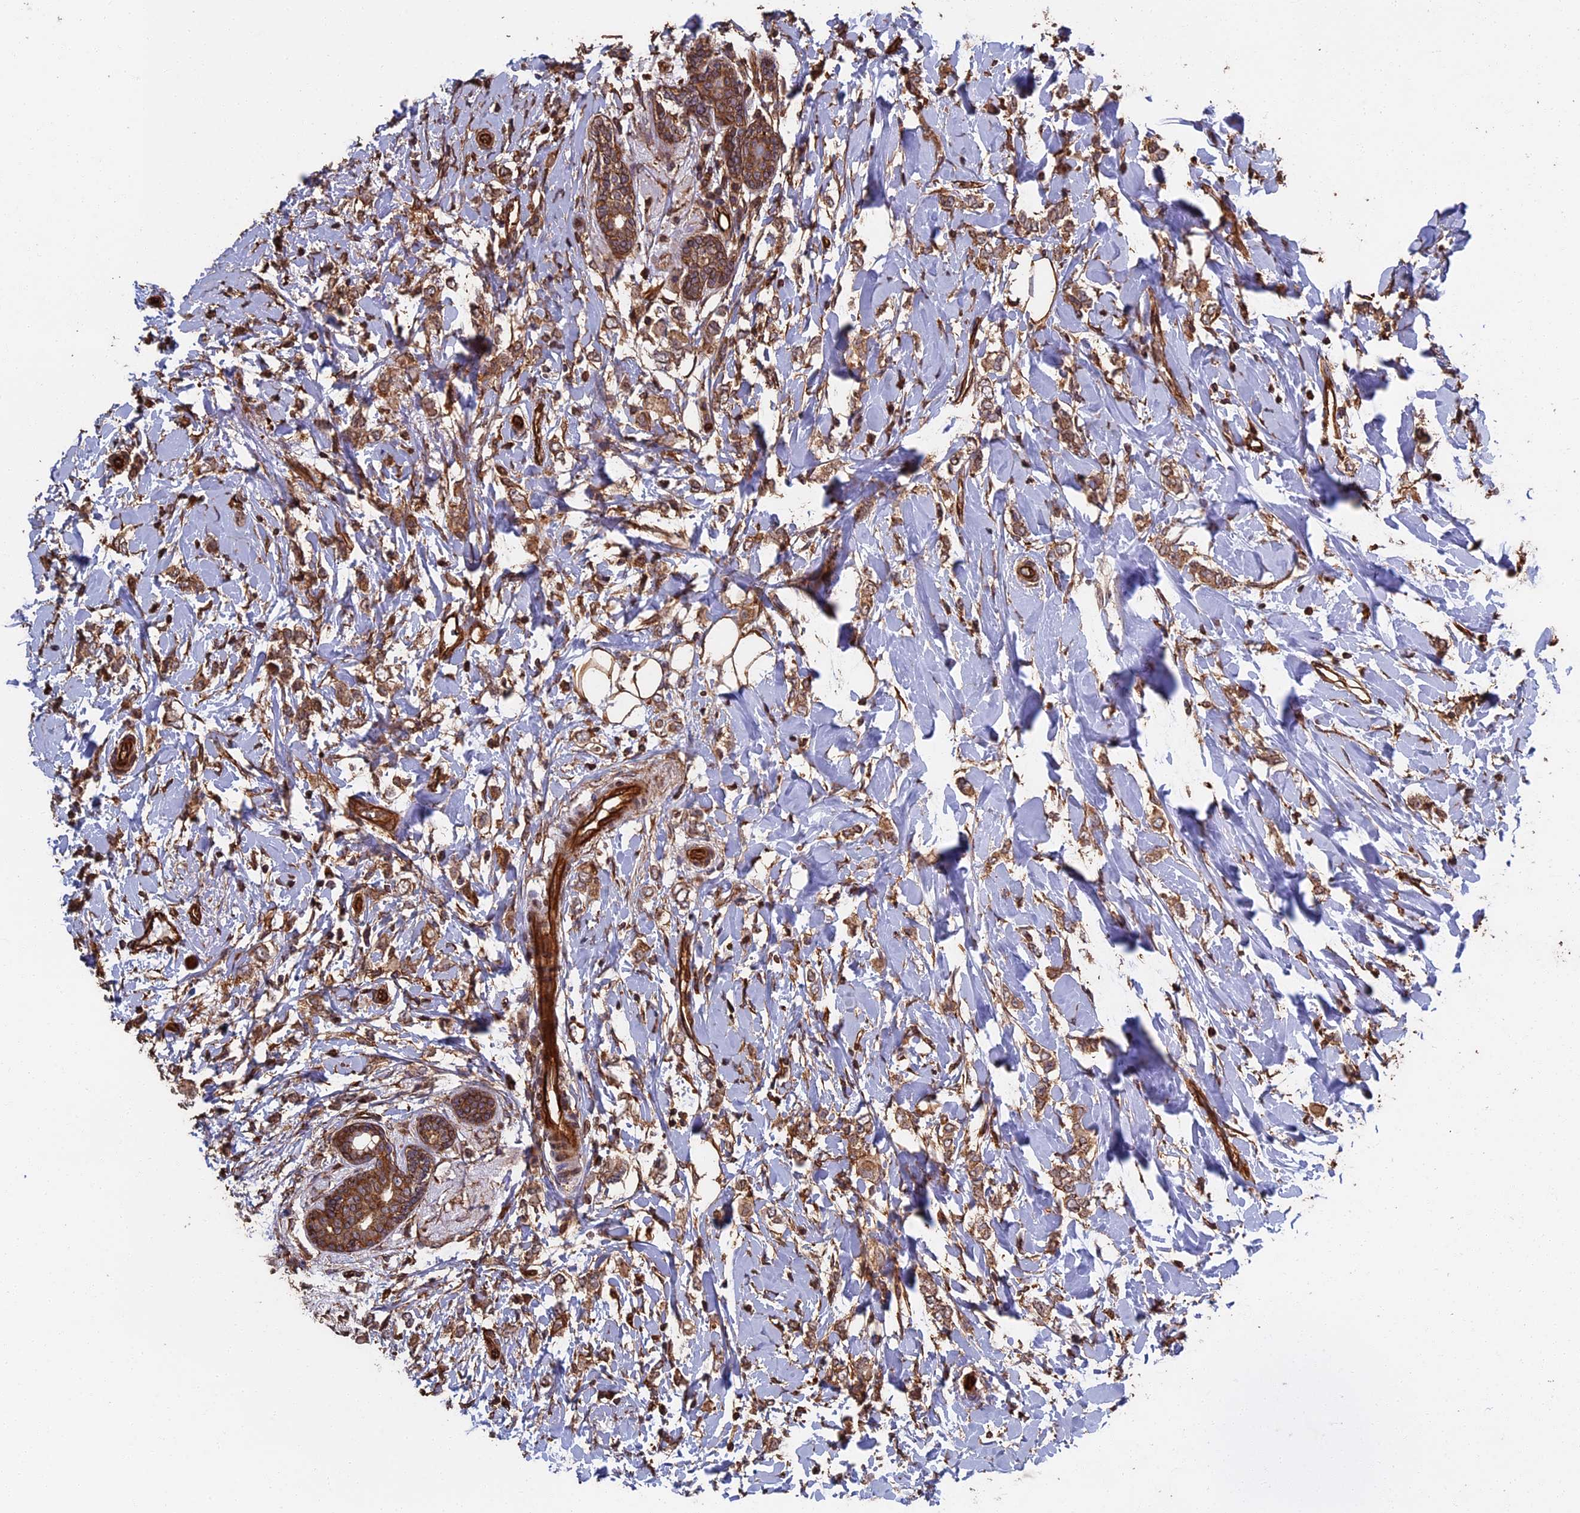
{"staining": {"intensity": "moderate", "quantity": ">75%", "location": "cytoplasmic/membranous"}, "tissue": "breast cancer", "cell_type": "Tumor cells", "image_type": "cancer", "snomed": [{"axis": "morphology", "description": "Normal tissue, NOS"}, {"axis": "morphology", "description": "Lobular carcinoma"}, {"axis": "topography", "description": "Breast"}], "caption": "IHC (DAB (3,3'-diaminobenzidine)) staining of human breast lobular carcinoma demonstrates moderate cytoplasmic/membranous protein expression in approximately >75% of tumor cells.", "gene": "CCDC124", "patient": {"sex": "female", "age": 47}}